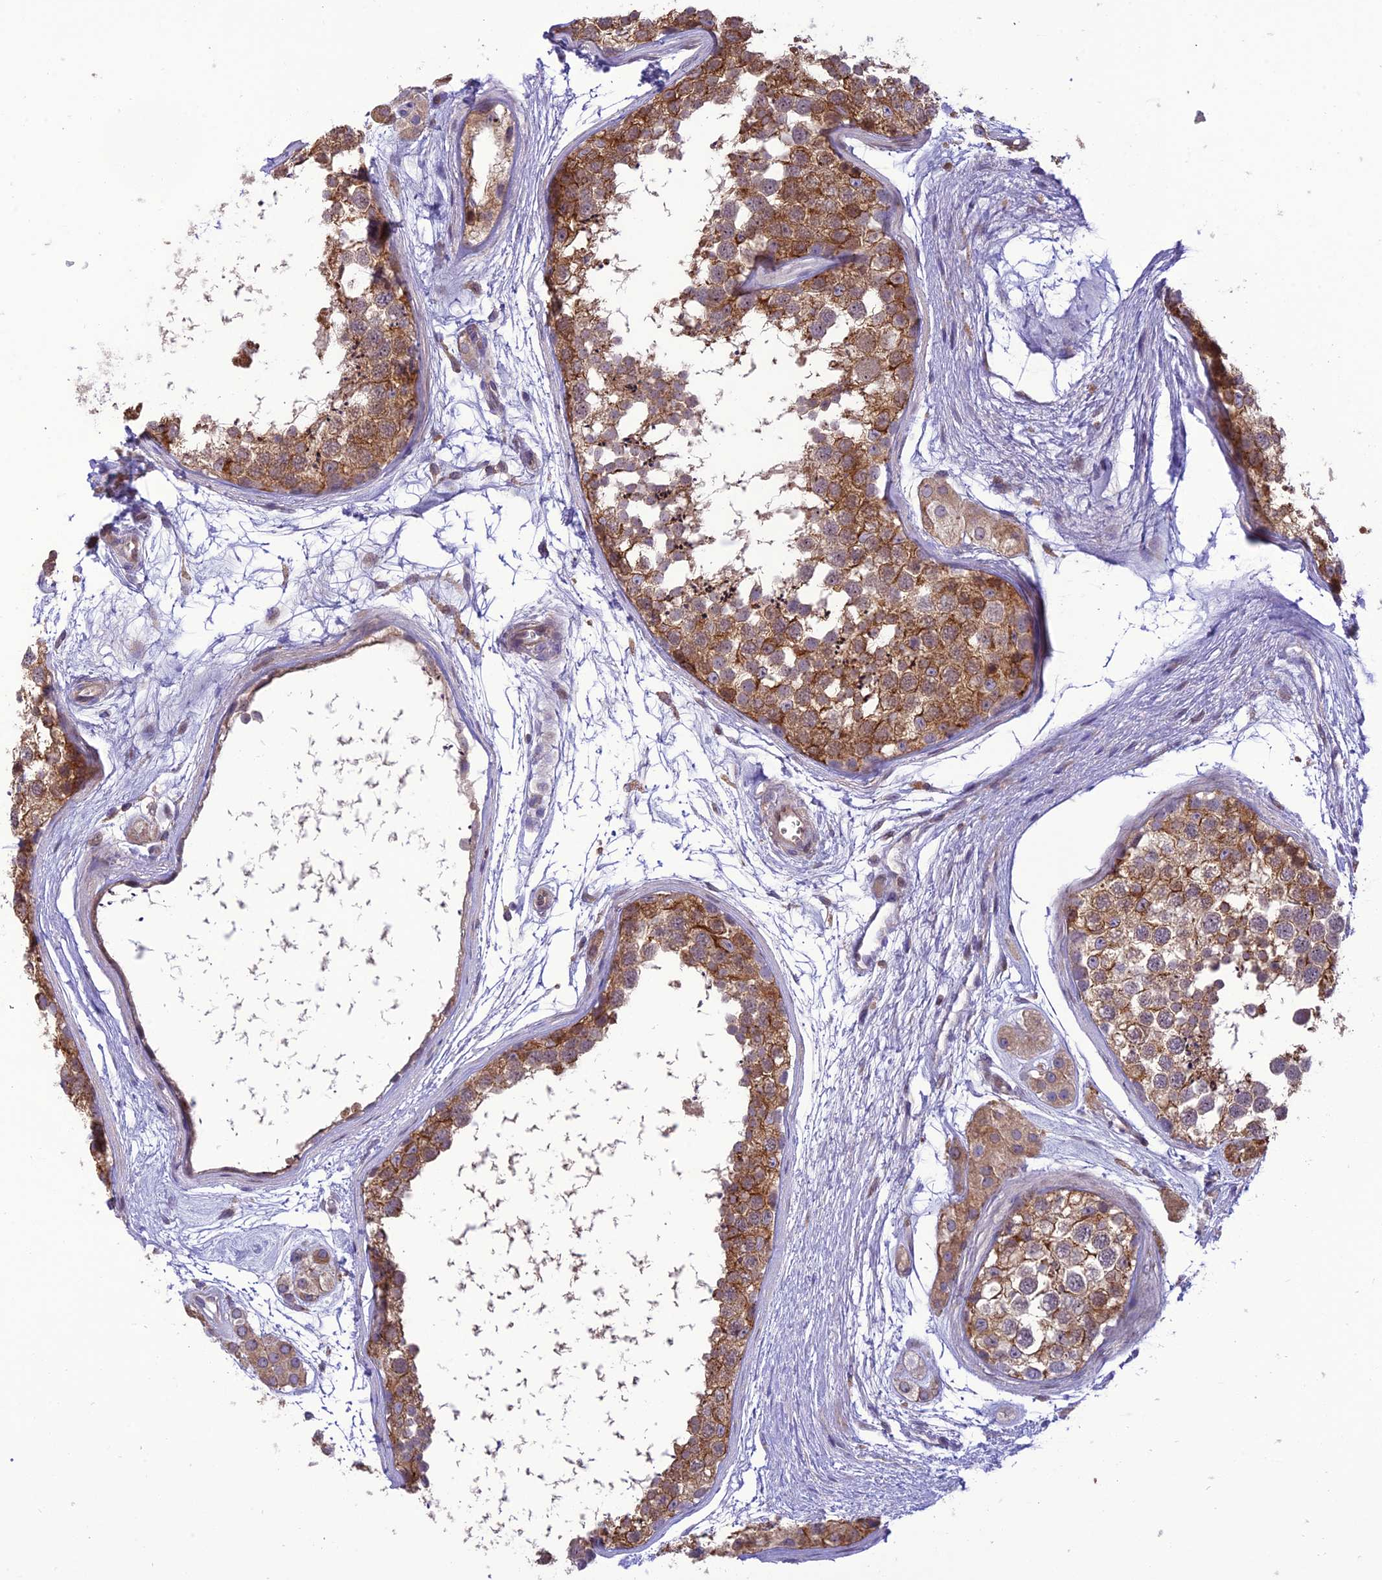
{"staining": {"intensity": "moderate", "quantity": ">75%", "location": "cytoplasmic/membranous"}, "tissue": "testis", "cell_type": "Cells in seminiferous ducts", "image_type": "normal", "snomed": [{"axis": "morphology", "description": "Normal tissue, NOS"}, {"axis": "topography", "description": "Testis"}], "caption": "IHC micrograph of unremarkable human testis stained for a protein (brown), which exhibits medium levels of moderate cytoplasmic/membranous positivity in approximately >75% of cells in seminiferous ducts.", "gene": "JMY", "patient": {"sex": "male", "age": 56}}